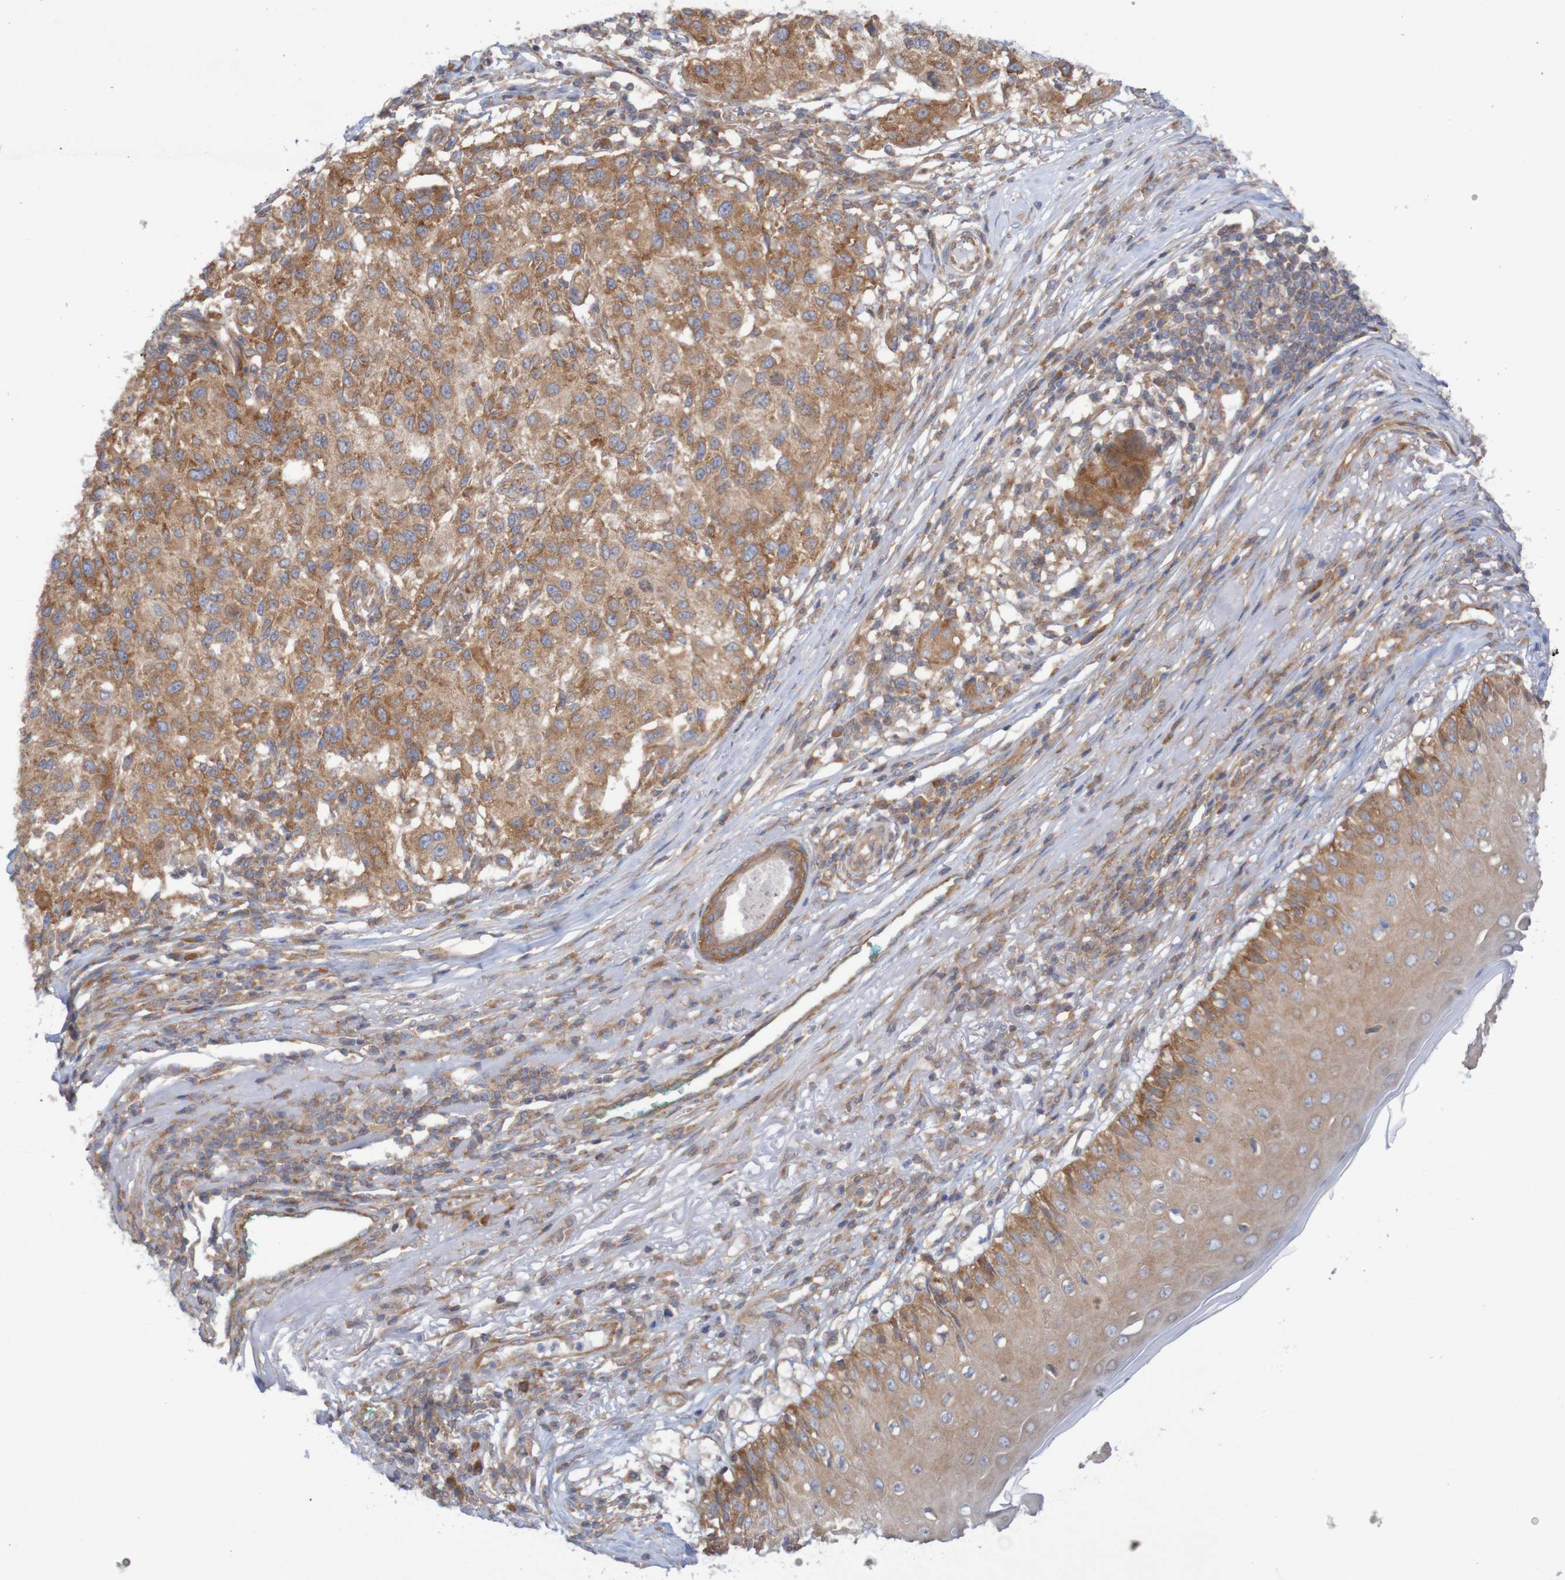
{"staining": {"intensity": "moderate", "quantity": ">75%", "location": "cytoplasmic/membranous"}, "tissue": "melanoma", "cell_type": "Tumor cells", "image_type": "cancer", "snomed": [{"axis": "morphology", "description": "Necrosis, NOS"}, {"axis": "morphology", "description": "Malignant melanoma, NOS"}, {"axis": "topography", "description": "Skin"}], "caption": "Melanoma stained for a protein (brown) reveals moderate cytoplasmic/membranous positive positivity in approximately >75% of tumor cells.", "gene": "LRRC47", "patient": {"sex": "female", "age": 87}}